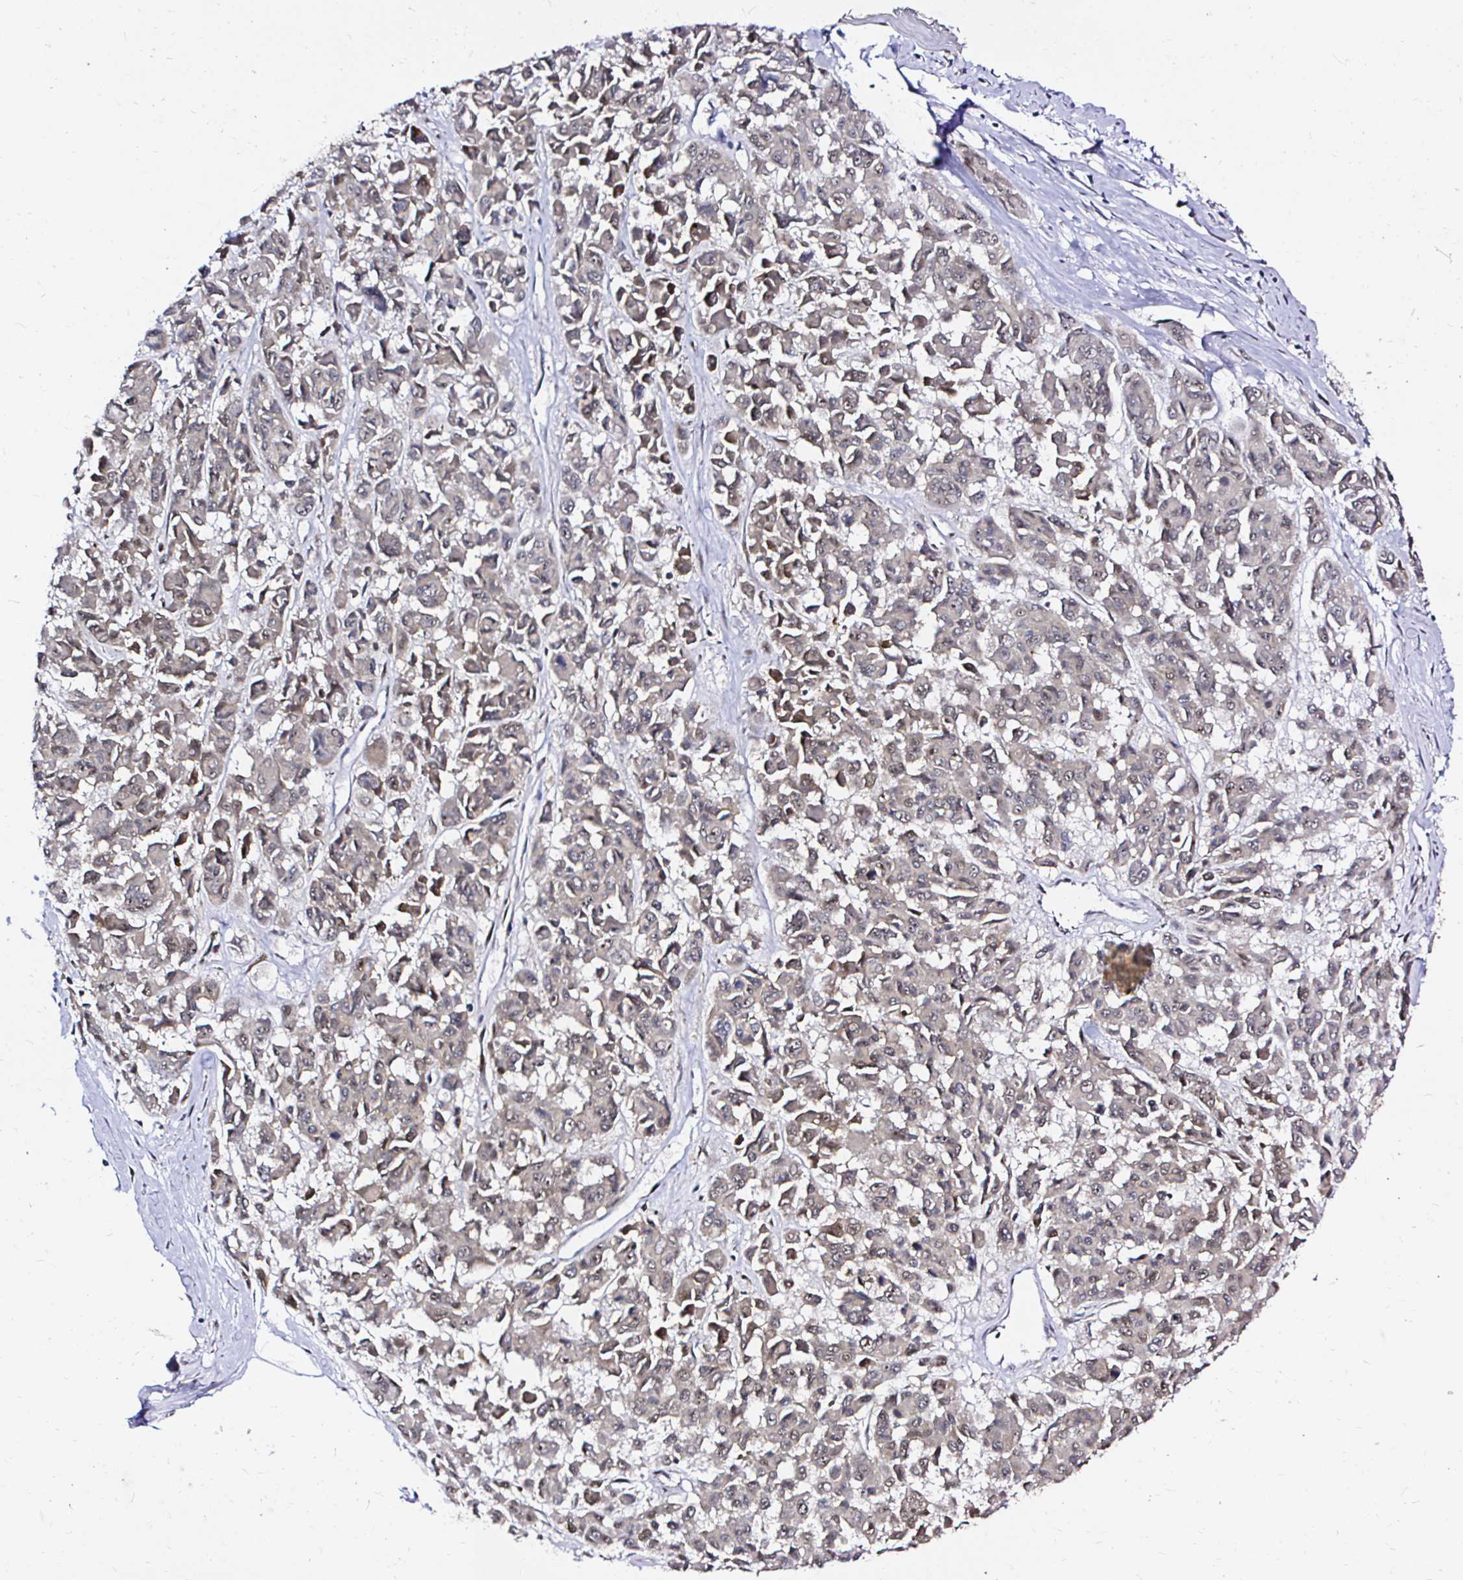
{"staining": {"intensity": "moderate", "quantity": "25%-75%", "location": "nuclear"}, "tissue": "melanoma", "cell_type": "Tumor cells", "image_type": "cancer", "snomed": [{"axis": "morphology", "description": "Malignant melanoma, NOS"}, {"axis": "topography", "description": "Skin"}], "caption": "An immunohistochemistry (IHC) photomicrograph of tumor tissue is shown. Protein staining in brown highlights moderate nuclear positivity in malignant melanoma within tumor cells.", "gene": "SNRPC", "patient": {"sex": "female", "age": 66}}